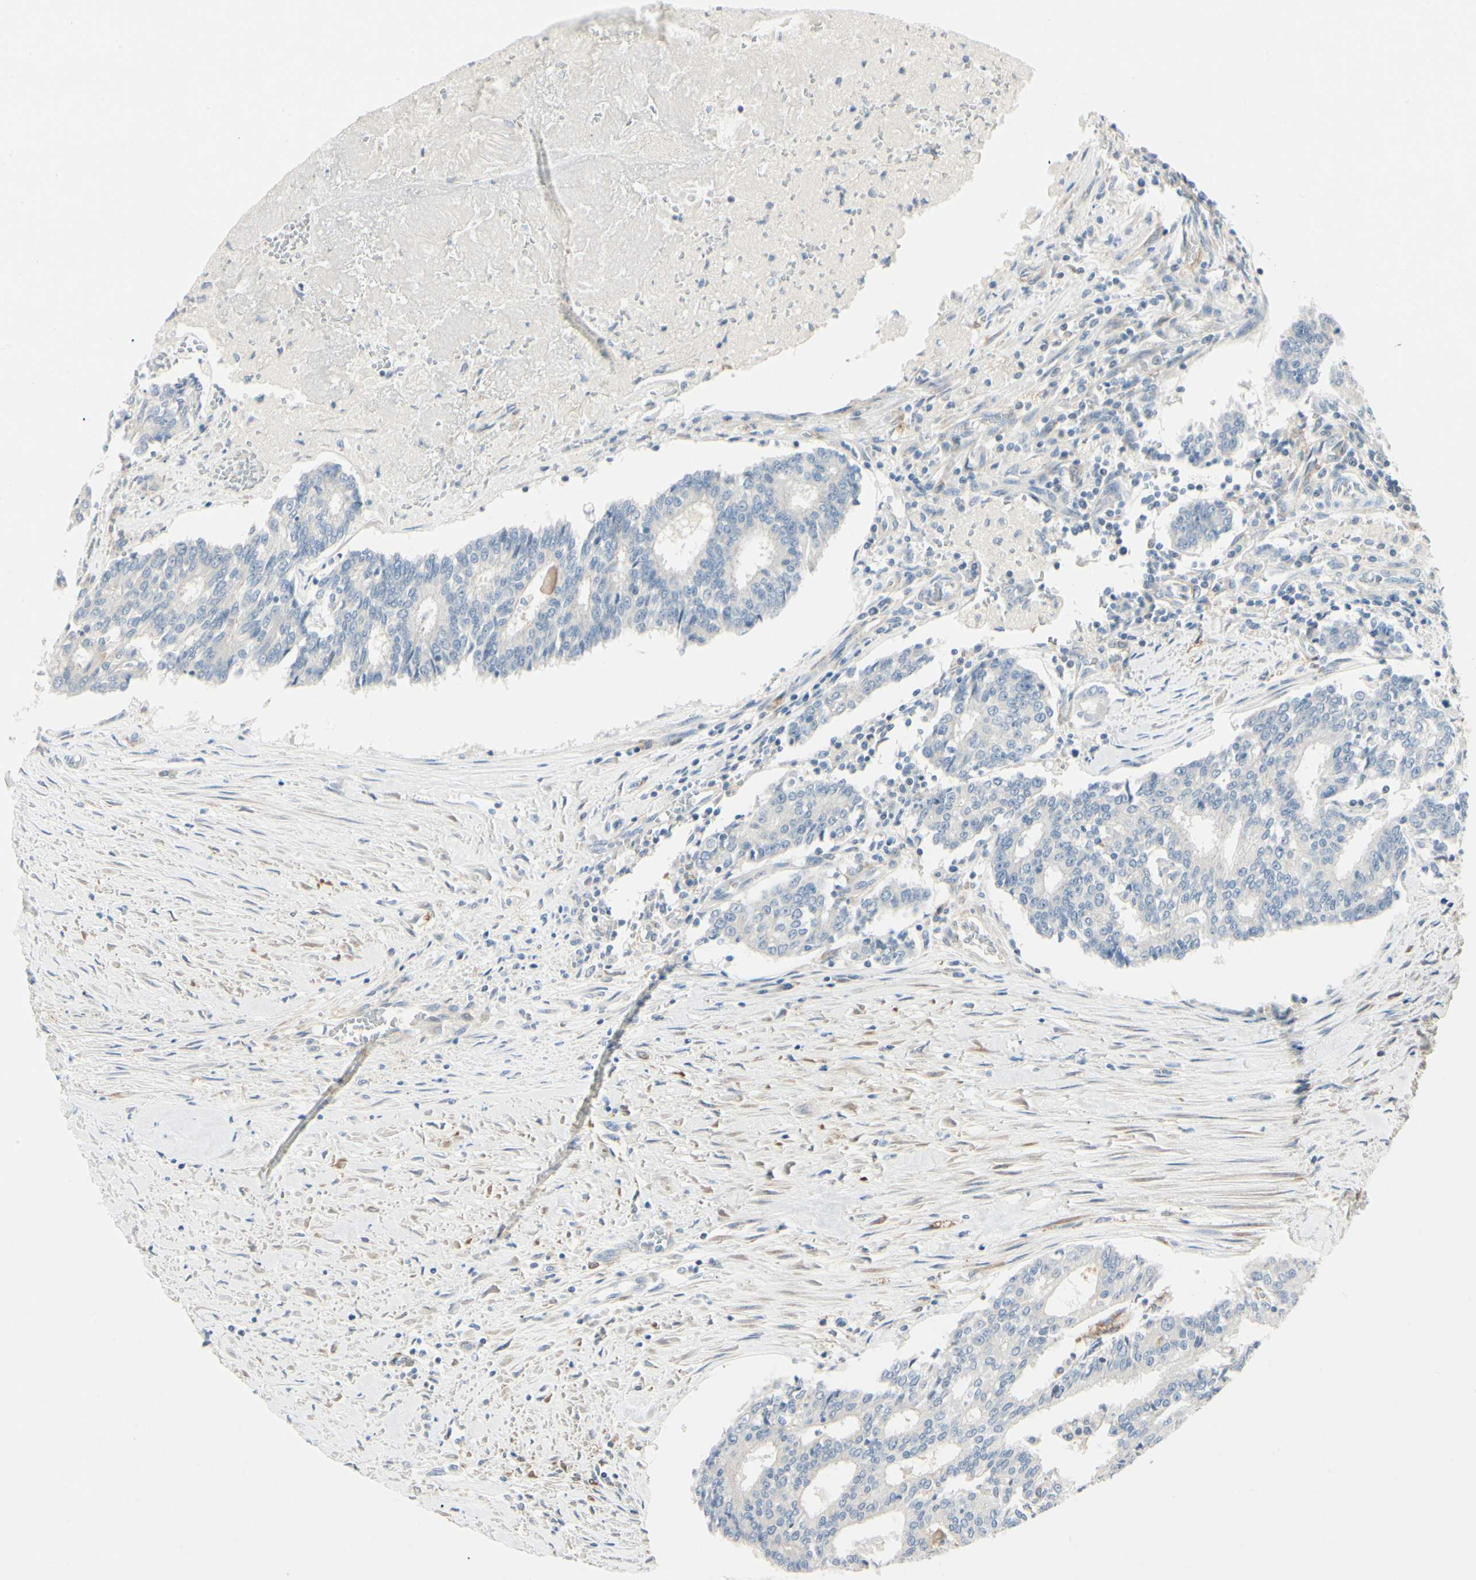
{"staining": {"intensity": "negative", "quantity": "none", "location": "none"}, "tissue": "prostate cancer", "cell_type": "Tumor cells", "image_type": "cancer", "snomed": [{"axis": "morphology", "description": "Adenocarcinoma, High grade"}, {"axis": "topography", "description": "Prostate"}], "caption": "Immunohistochemistry (IHC) photomicrograph of prostate cancer (high-grade adenocarcinoma) stained for a protein (brown), which reveals no expression in tumor cells.", "gene": "AMPH", "patient": {"sex": "male", "age": 55}}